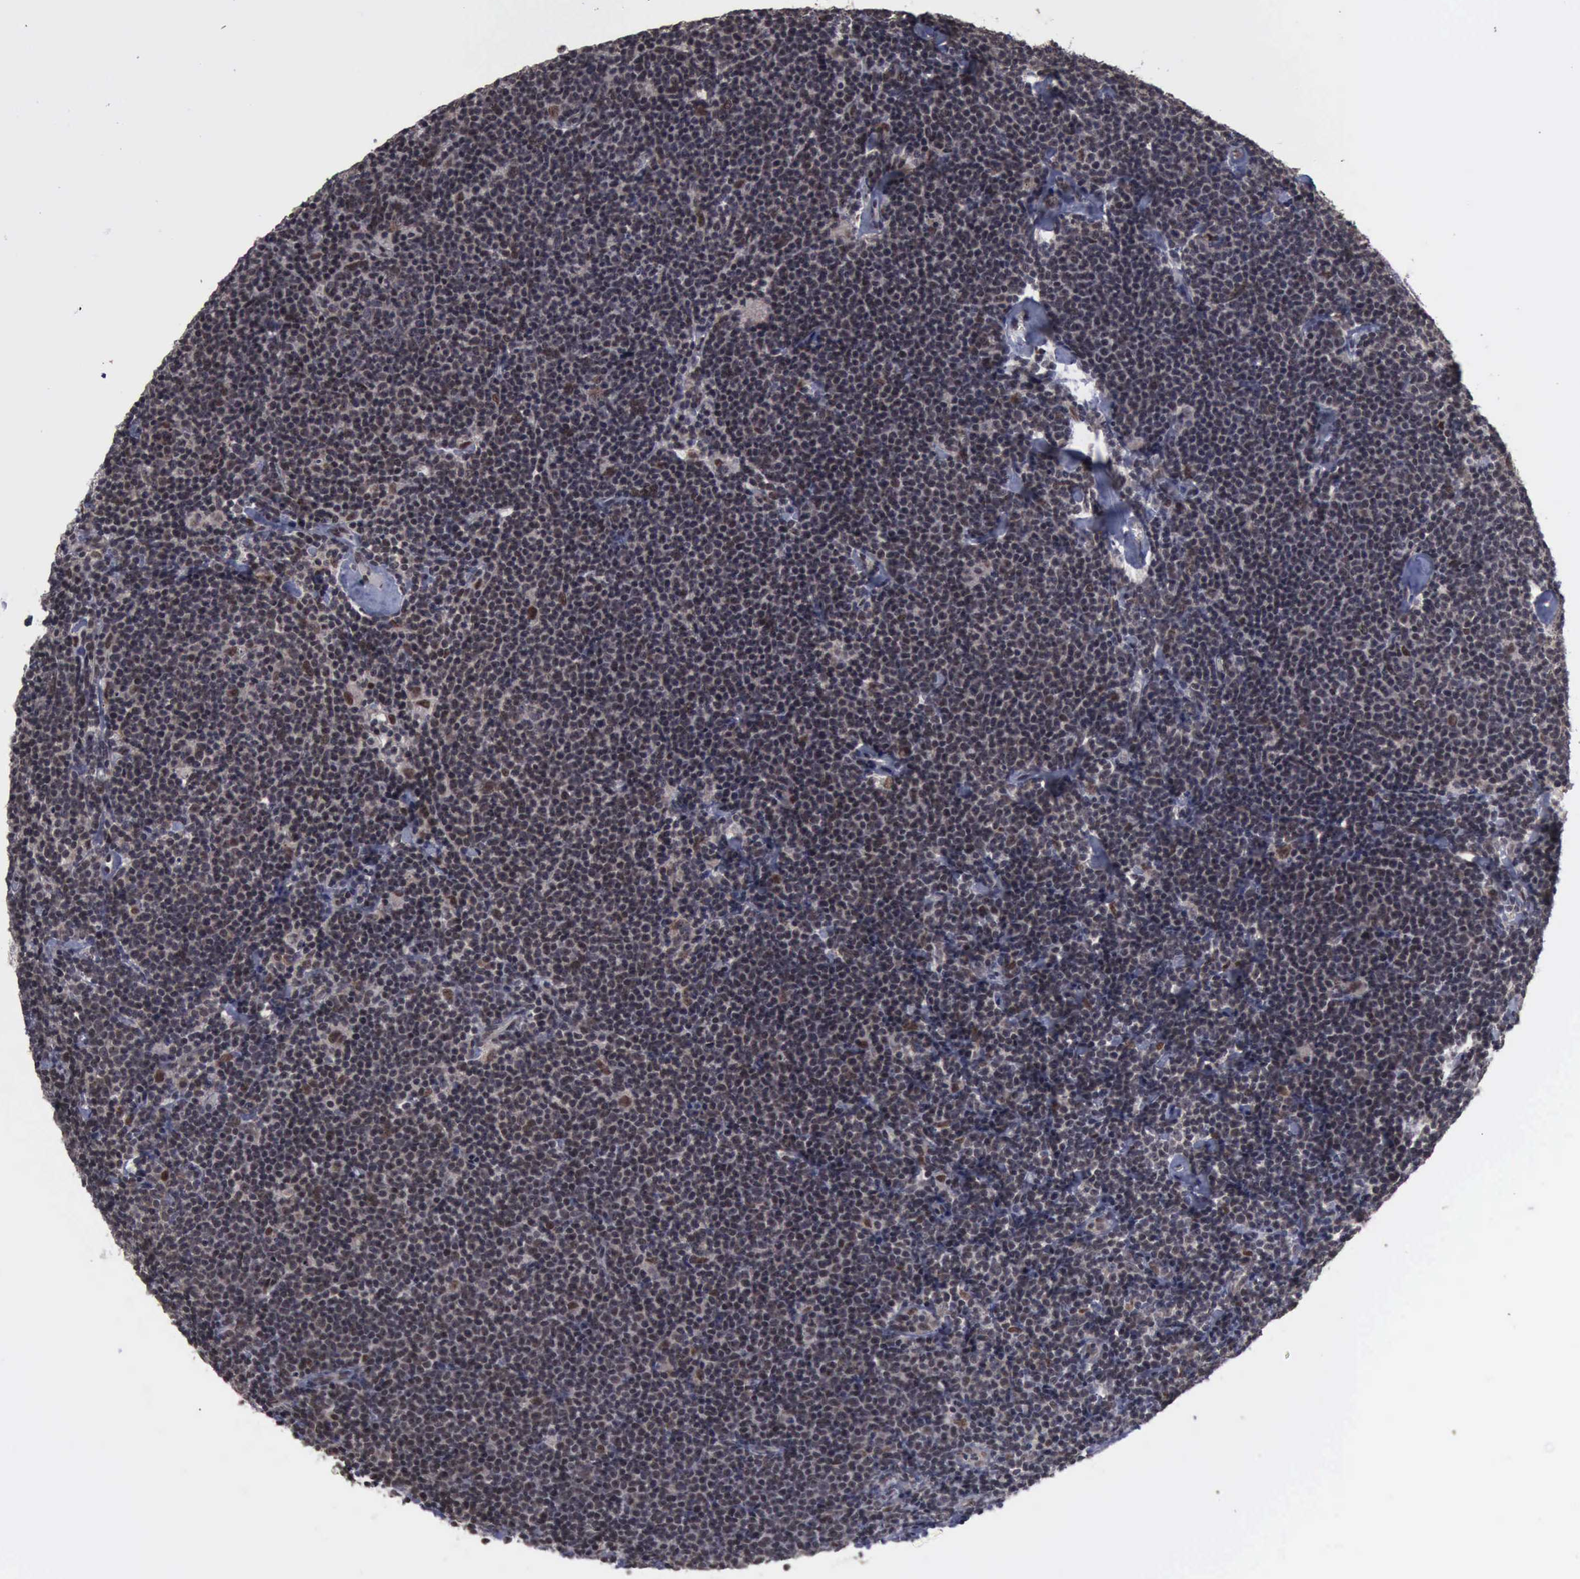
{"staining": {"intensity": "weak", "quantity": ">75%", "location": "cytoplasmic/membranous,nuclear"}, "tissue": "lymphoma", "cell_type": "Tumor cells", "image_type": "cancer", "snomed": [{"axis": "morphology", "description": "Malignant lymphoma, non-Hodgkin's type, Low grade"}, {"axis": "topography", "description": "Lymph node"}], "caption": "A high-resolution histopathology image shows immunohistochemistry staining of malignant lymphoma, non-Hodgkin's type (low-grade), which reveals weak cytoplasmic/membranous and nuclear positivity in about >75% of tumor cells.", "gene": "RTCB", "patient": {"sex": "male", "age": 65}}